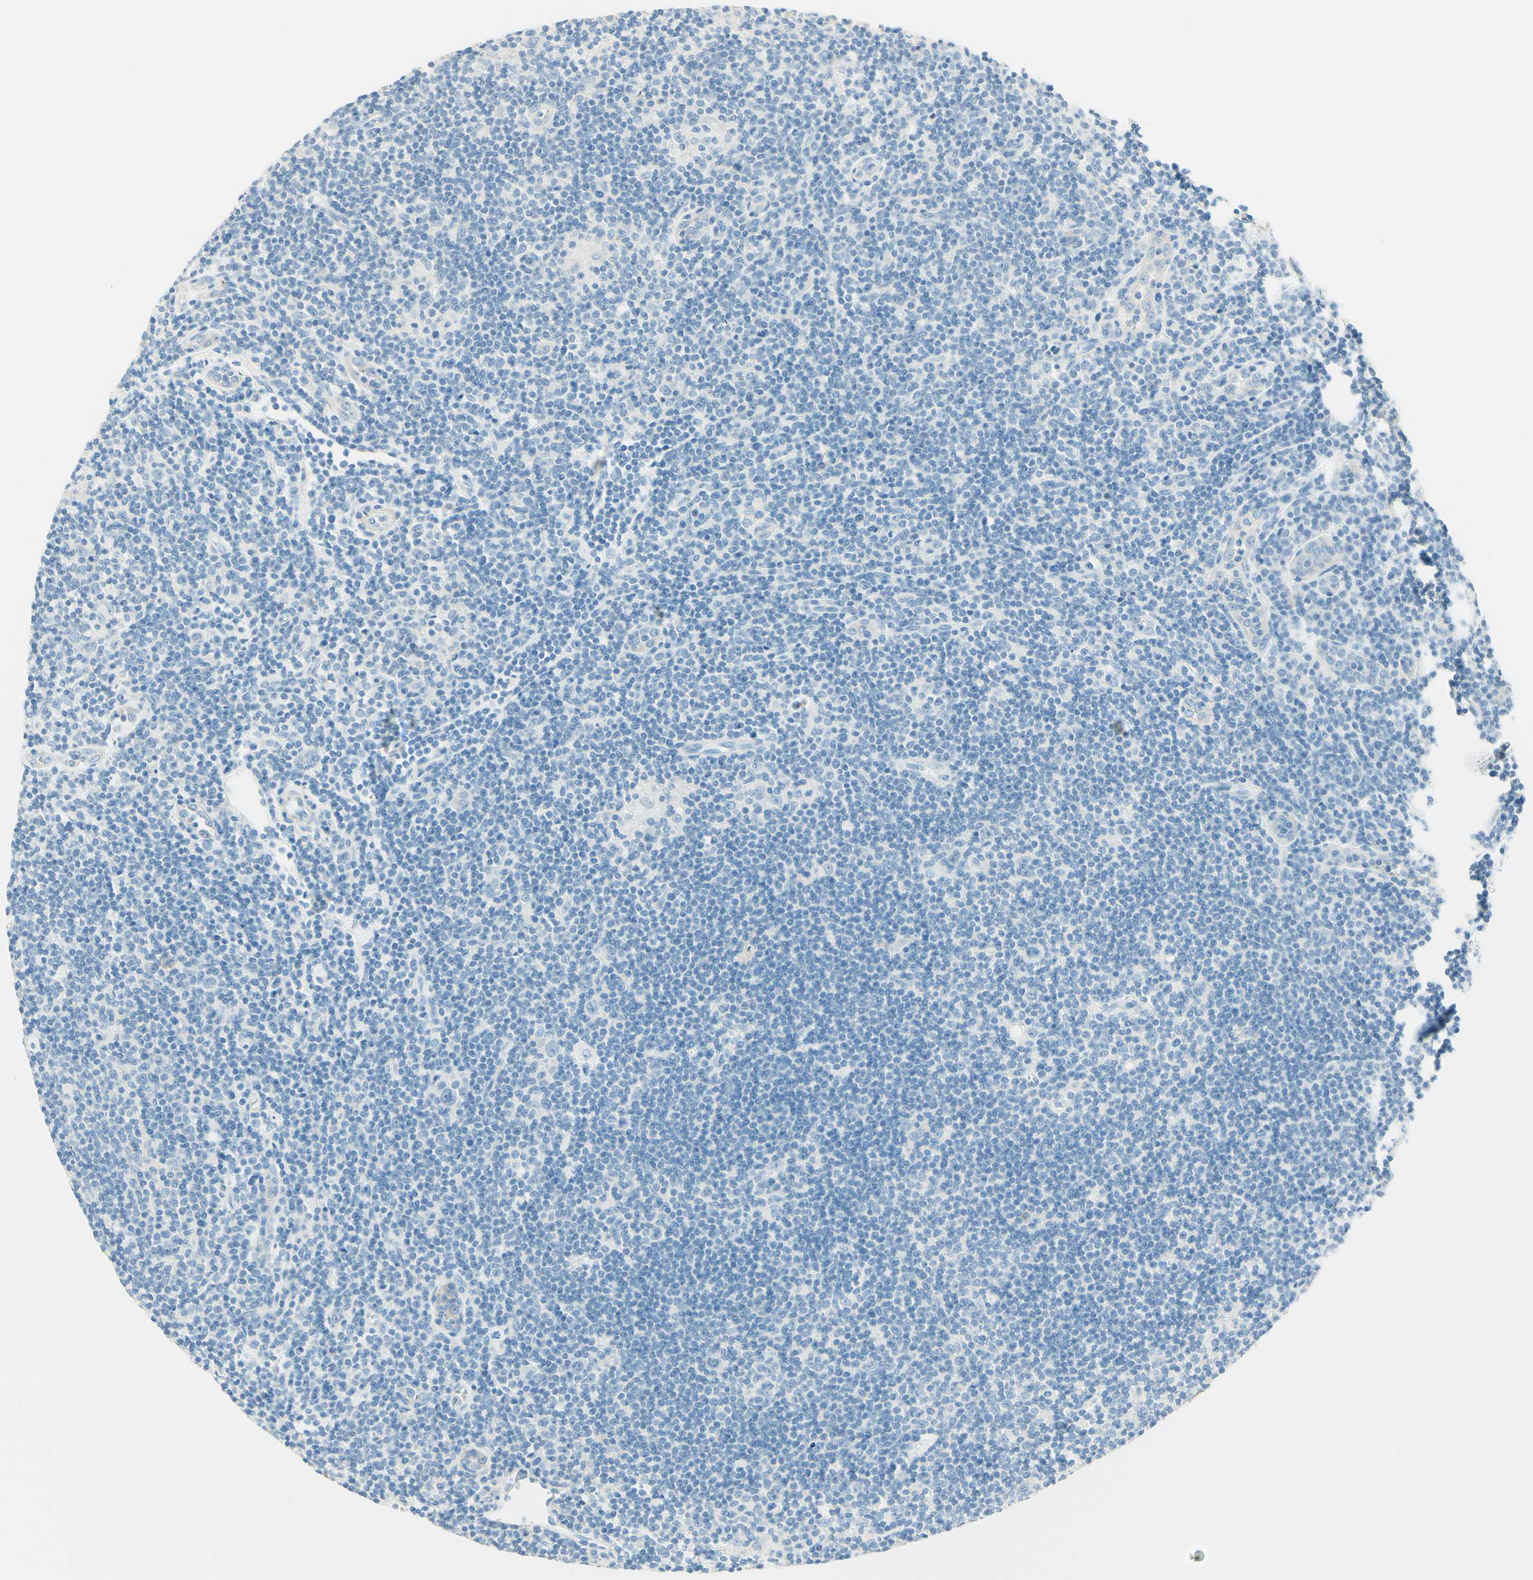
{"staining": {"intensity": "negative", "quantity": "none", "location": "none"}, "tissue": "lymphoma", "cell_type": "Tumor cells", "image_type": "cancer", "snomed": [{"axis": "morphology", "description": "Hodgkin's disease, NOS"}, {"axis": "topography", "description": "Lymph node"}], "caption": "A photomicrograph of human Hodgkin's disease is negative for staining in tumor cells. Brightfield microscopy of immunohistochemistry (IHC) stained with DAB (3,3'-diaminobenzidine) (brown) and hematoxylin (blue), captured at high magnification.", "gene": "NCBP2L", "patient": {"sex": "female", "age": 57}}